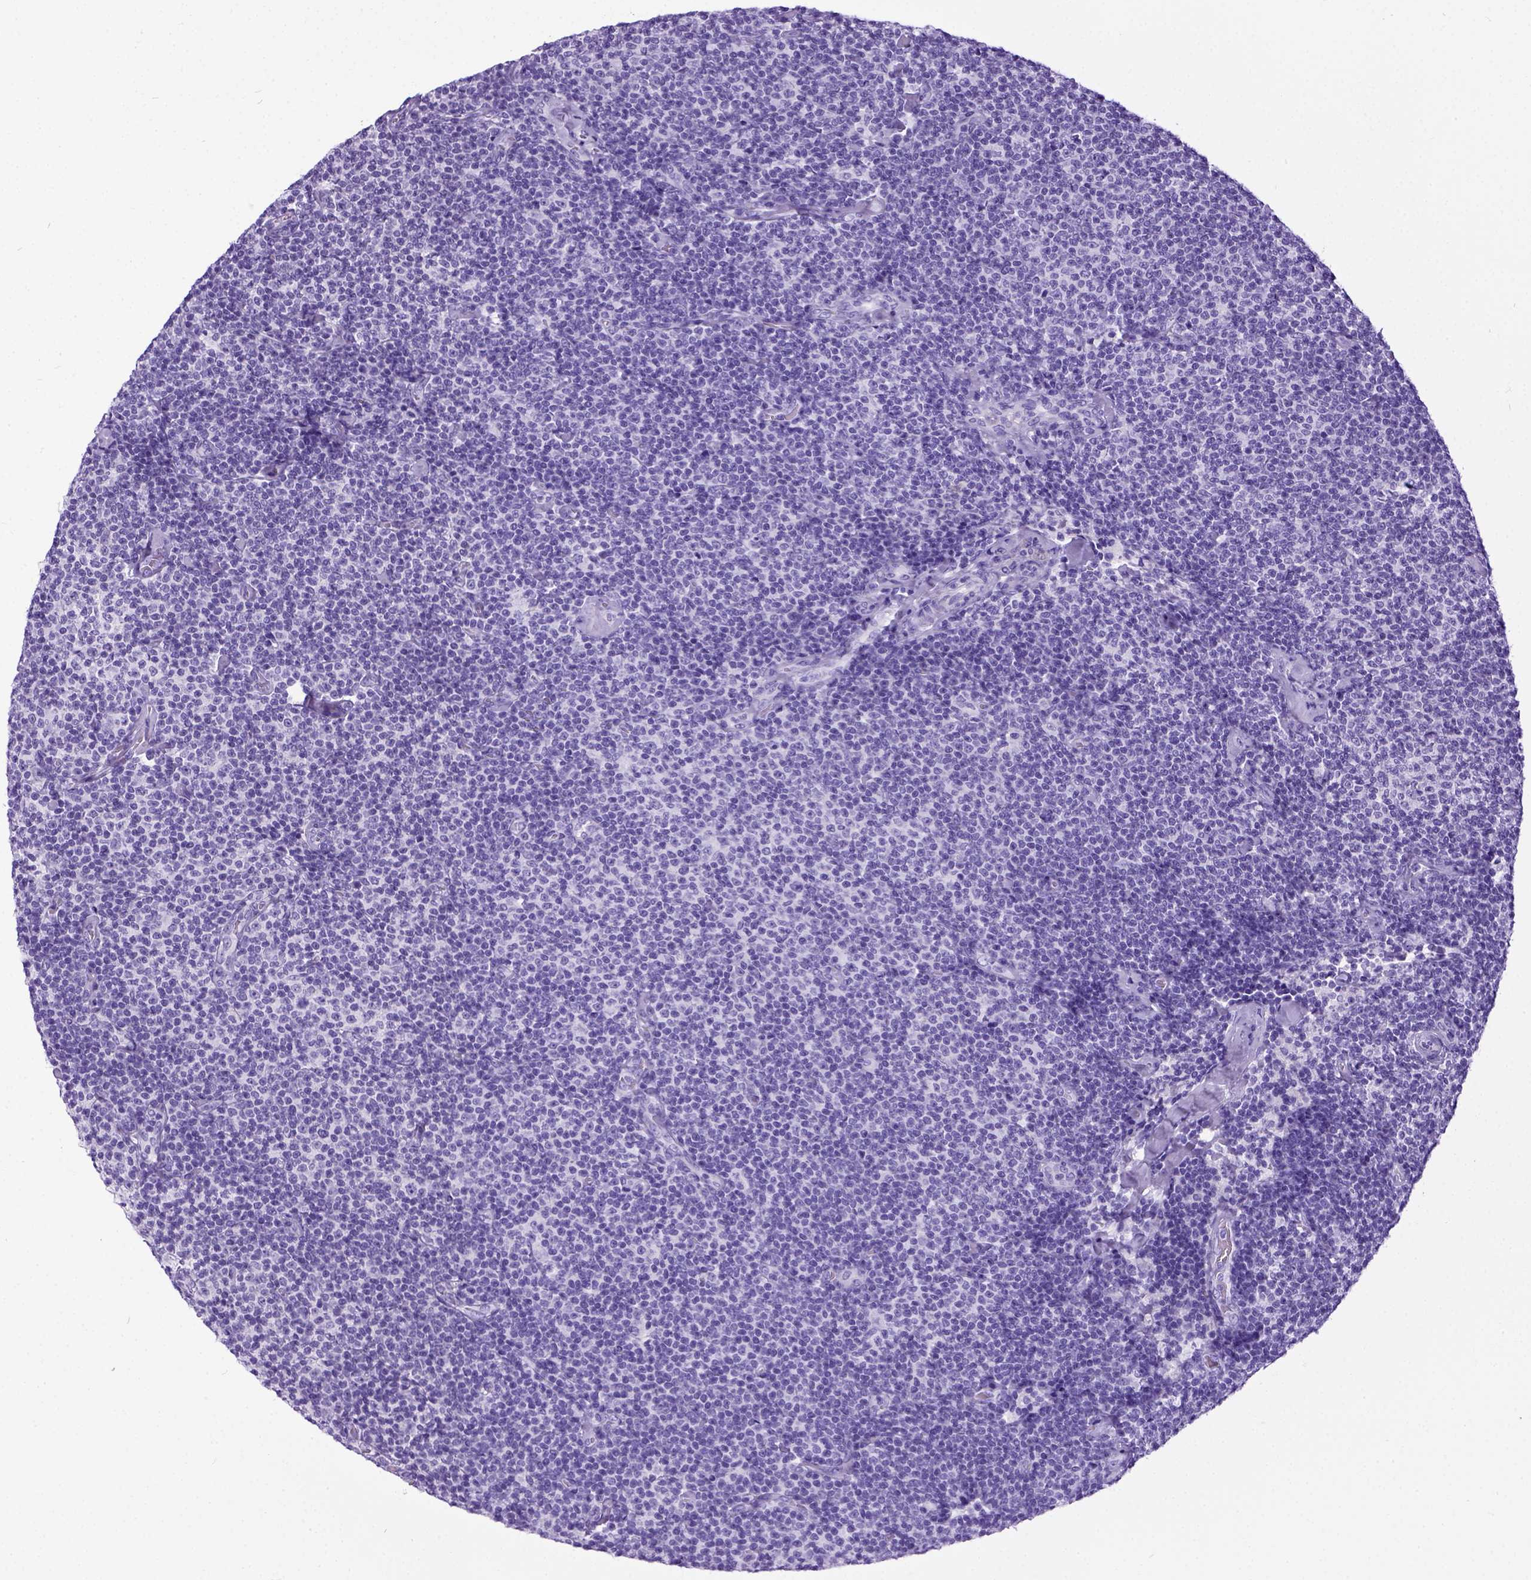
{"staining": {"intensity": "negative", "quantity": "none", "location": "none"}, "tissue": "lymphoma", "cell_type": "Tumor cells", "image_type": "cancer", "snomed": [{"axis": "morphology", "description": "Malignant lymphoma, non-Hodgkin's type, Low grade"}, {"axis": "topography", "description": "Lymph node"}], "caption": "IHC image of human malignant lymphoma, non-Hodgkin's type (low-grade) stained for a protein (brown), which exhibits no positivity in tumor cells.", "gene": "IGF2", "patient": {"sex": "male", "age": 81}}